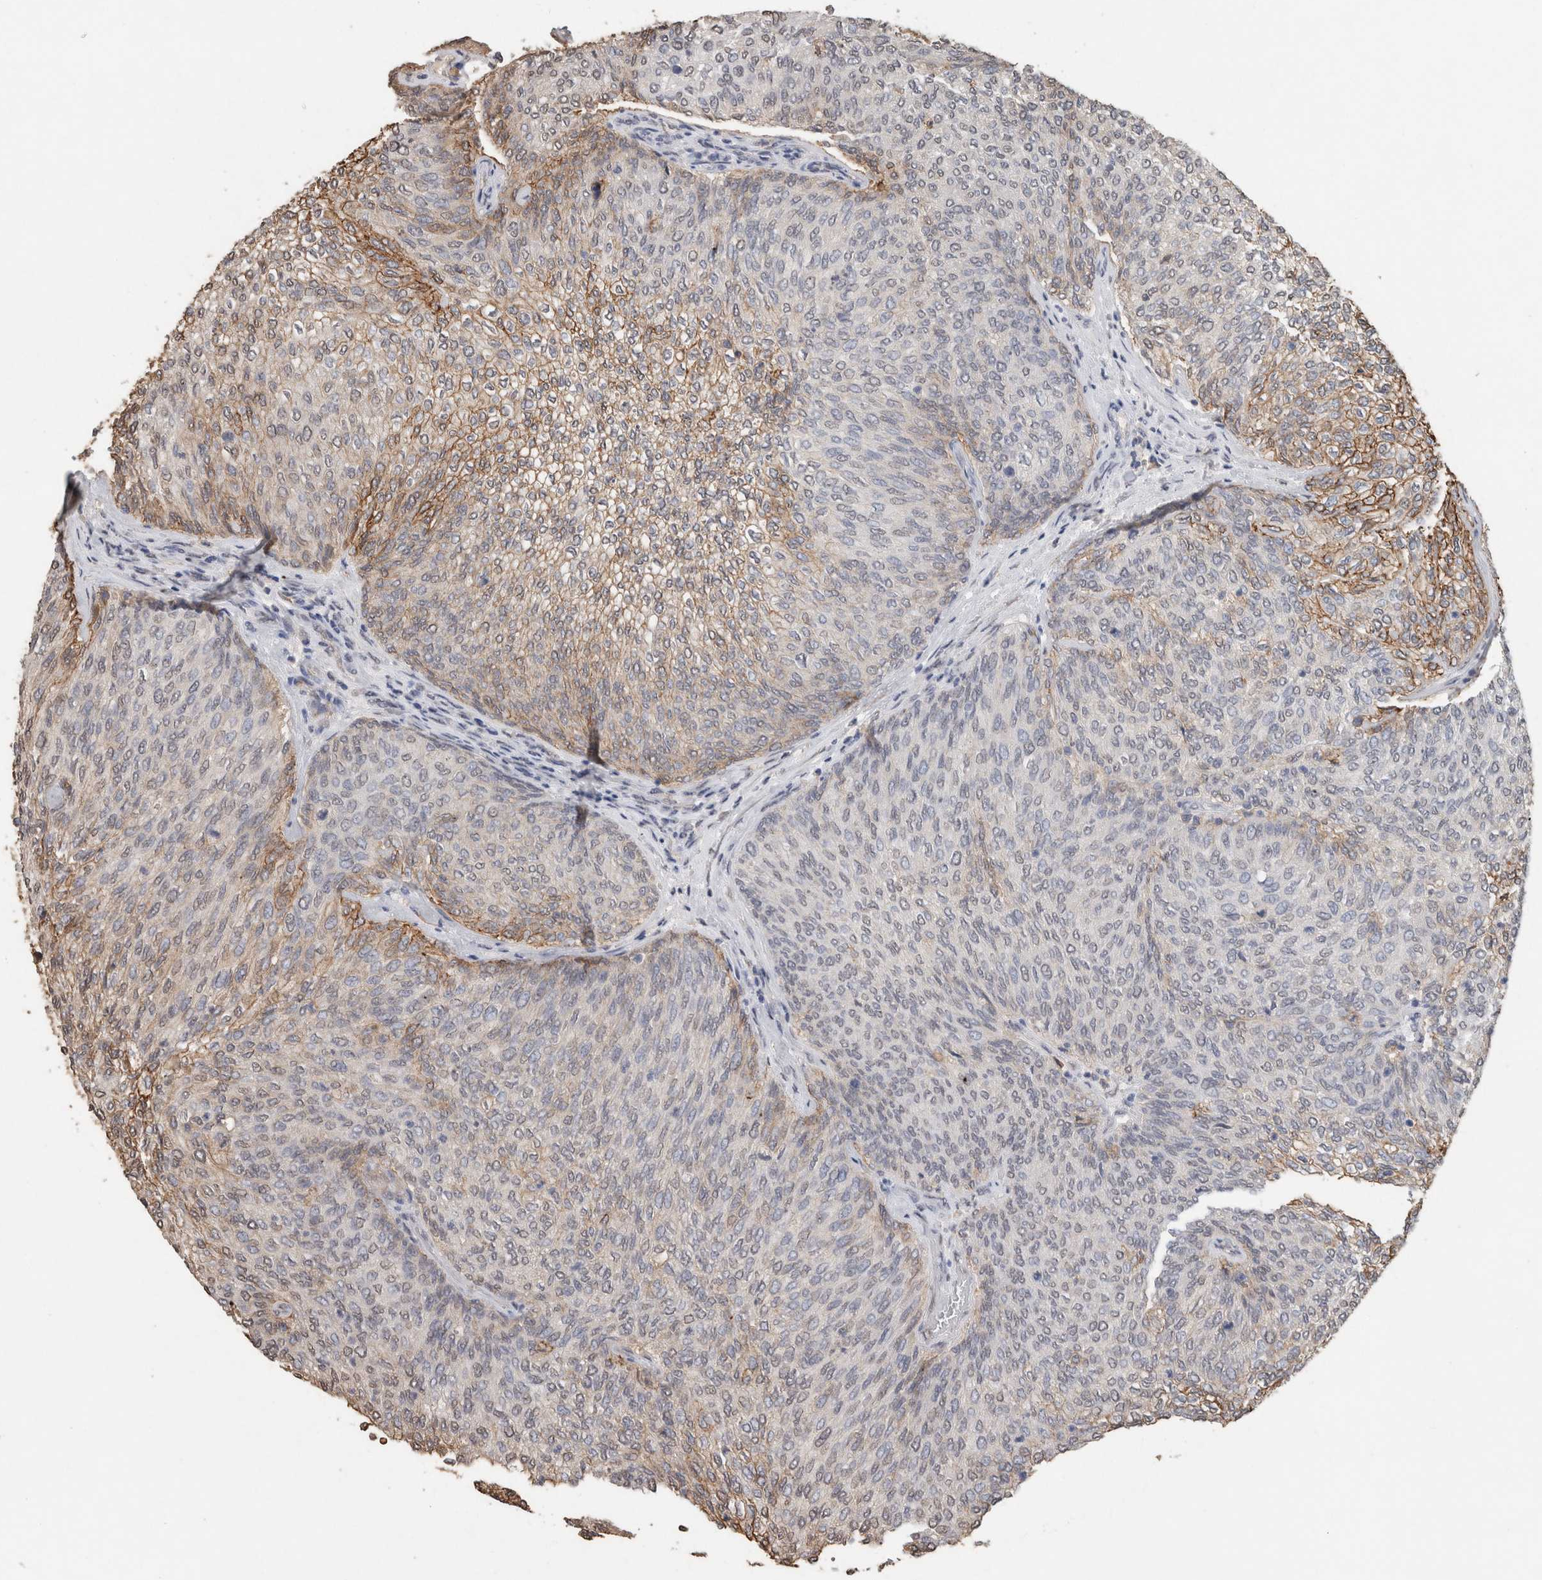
{"staining": {"intensity": "moderate", "quantity": "<25%", "location": "cytoplasmic/membranous"}, "tissue": "urothelial cancer", "cell_type": "Tumor cells", "image_type": "cancer", "snomed": [{"axis": "morphology", "description": "Urothelial carcinoma, Low grade"}, {"axis": "topography", "description": "Urinary bladder"}], "caption": "Immunohistochemistry (IHC) histopathology image of neoplastic tissue: urothelial carcinoma (low-grade) stained using immunohistochemistry (IHC) shows low levels of moderate protein expression localized specifically in the cytoplasmic/membranous of tumor cells, appearing as a cytoplasmic/membranous brown color.", "gene": "S100A10", "patient": {"sex": "female", "age": 79}}